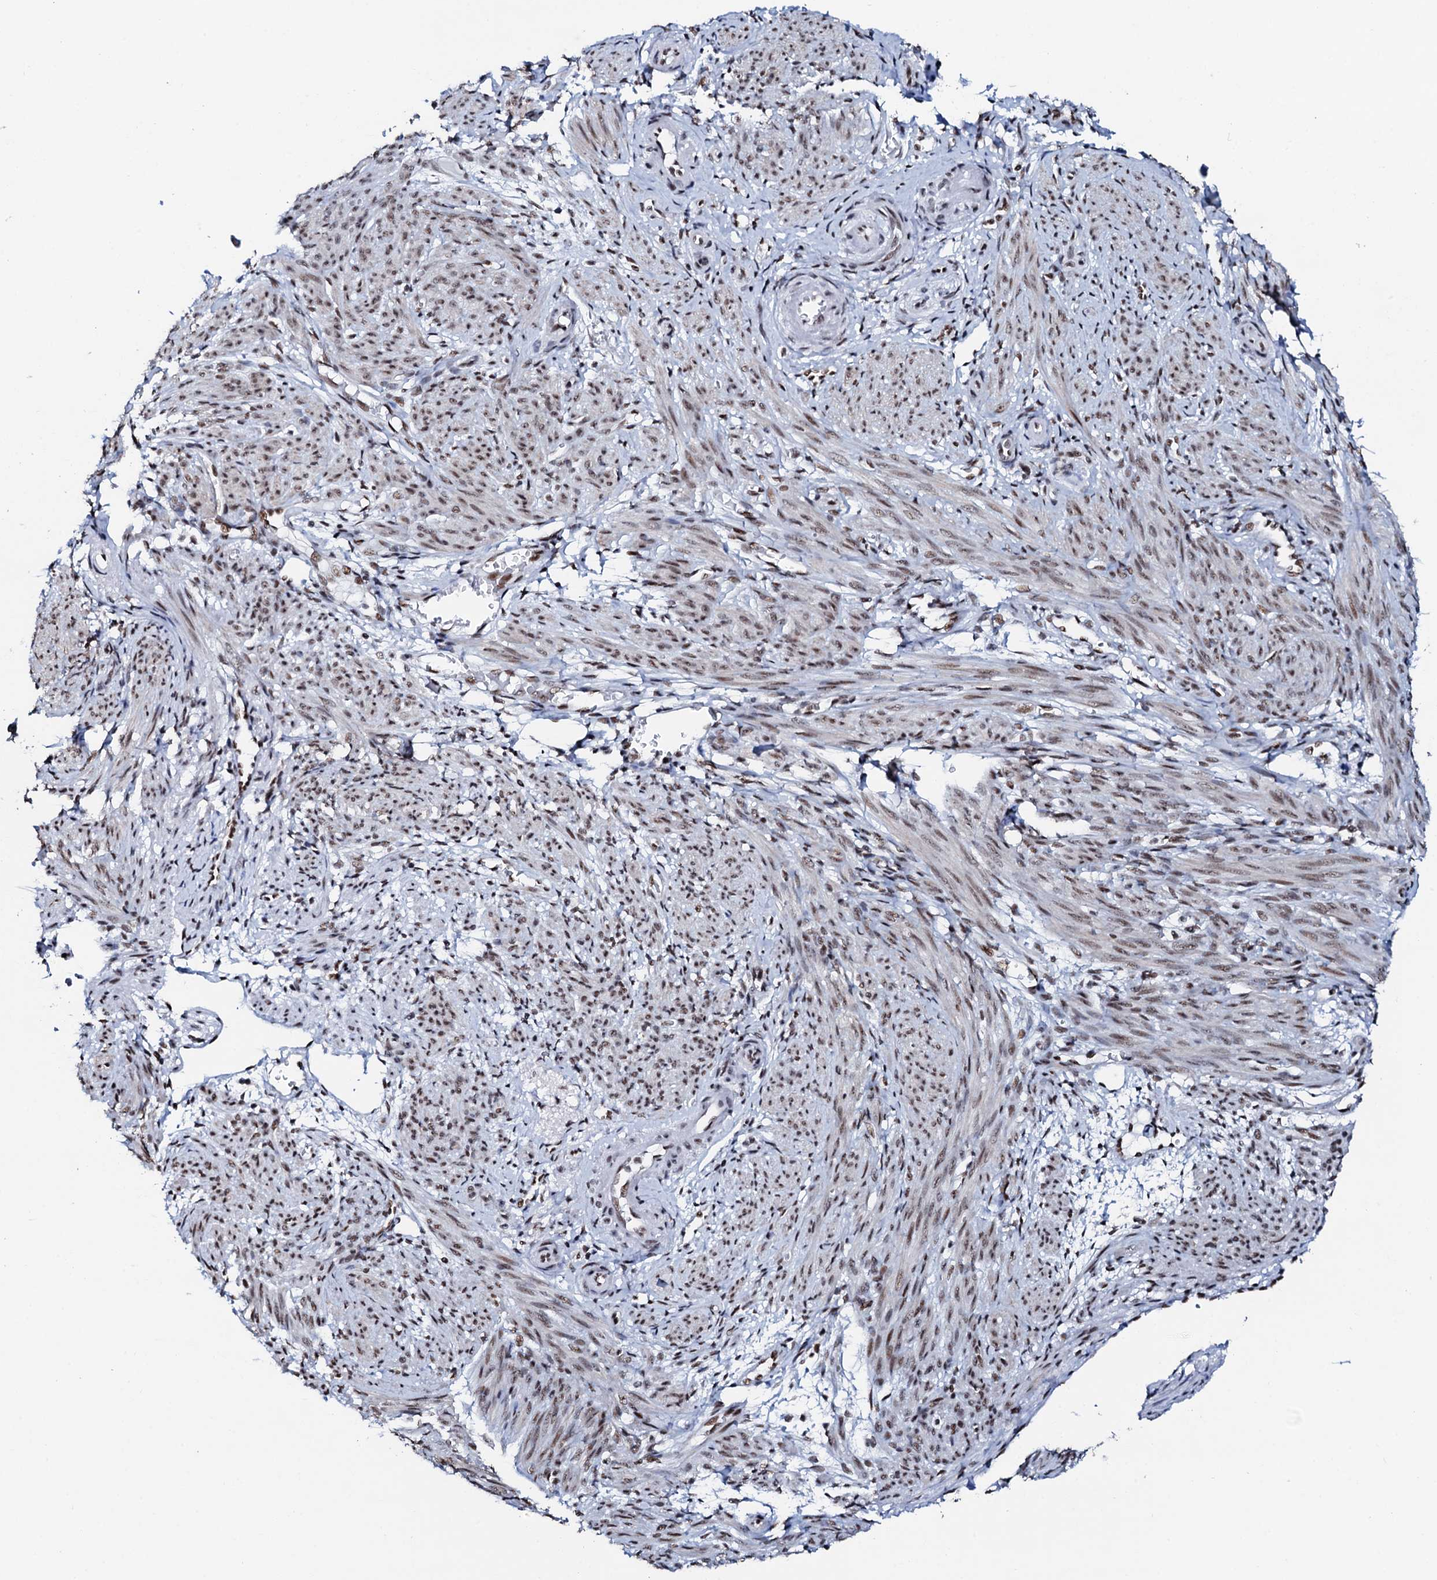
{"staining": {"intensity": "moderate", "quantity": "25%-75%", "location": "nuclear"}, "tissue": "smooth muscle", "cell_type": "Smooth muscle cells", "image_type": "normal", "snomed": [{"axis": "morphology", "description": "Normal tissue, NOS"}, {"axis": "topography", "description": "Smooth muscle"}], "caption": "Immunohistochemical staining of unremarkable human smooth muscle exhibits medium levels of moderate nuclear positivity in about 25%-75% of smooth muscle cells.", "gene": "NKAPD1", "patient": {"sex": "female", "age": 39}}